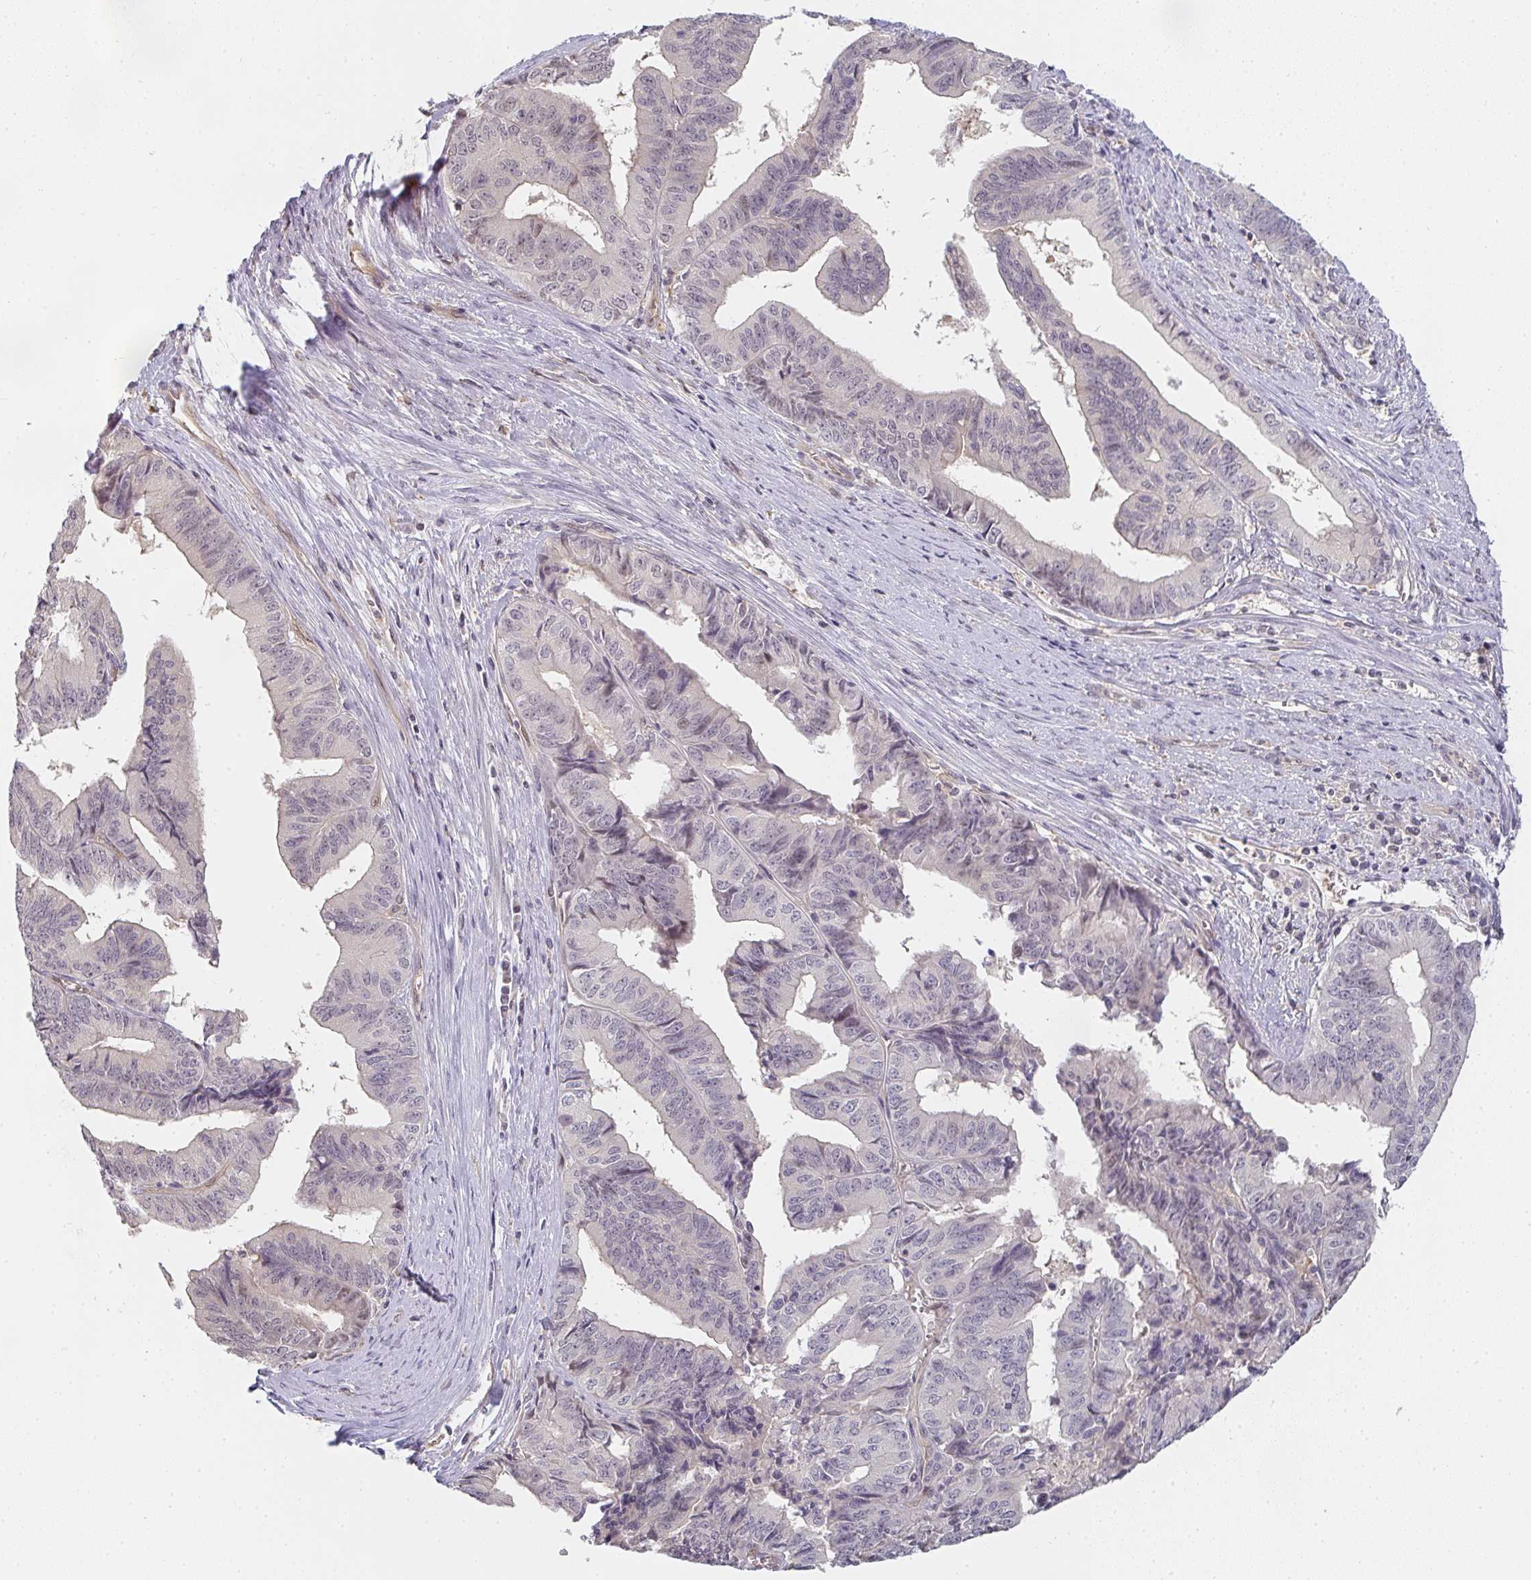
{"staining": {"intensity": "negative", "quantity": "none", "location": "none"}, "tissue": "endometrial cancer", "cell_type": "Tumor cells", "image_type": "cancer", "snomed": [{"axis": "morphology", "description": "Adenocarcinoma, NOS"}, {"axis": "topography", "description": "Endometrium"}], "caption": "This is an IHC micrograph of human endometrial cancer (adenocarcinoma). There is no staining in tumor cells.", "gene": "GSDMB", "patient": {"sex": "female", "age": 65}}